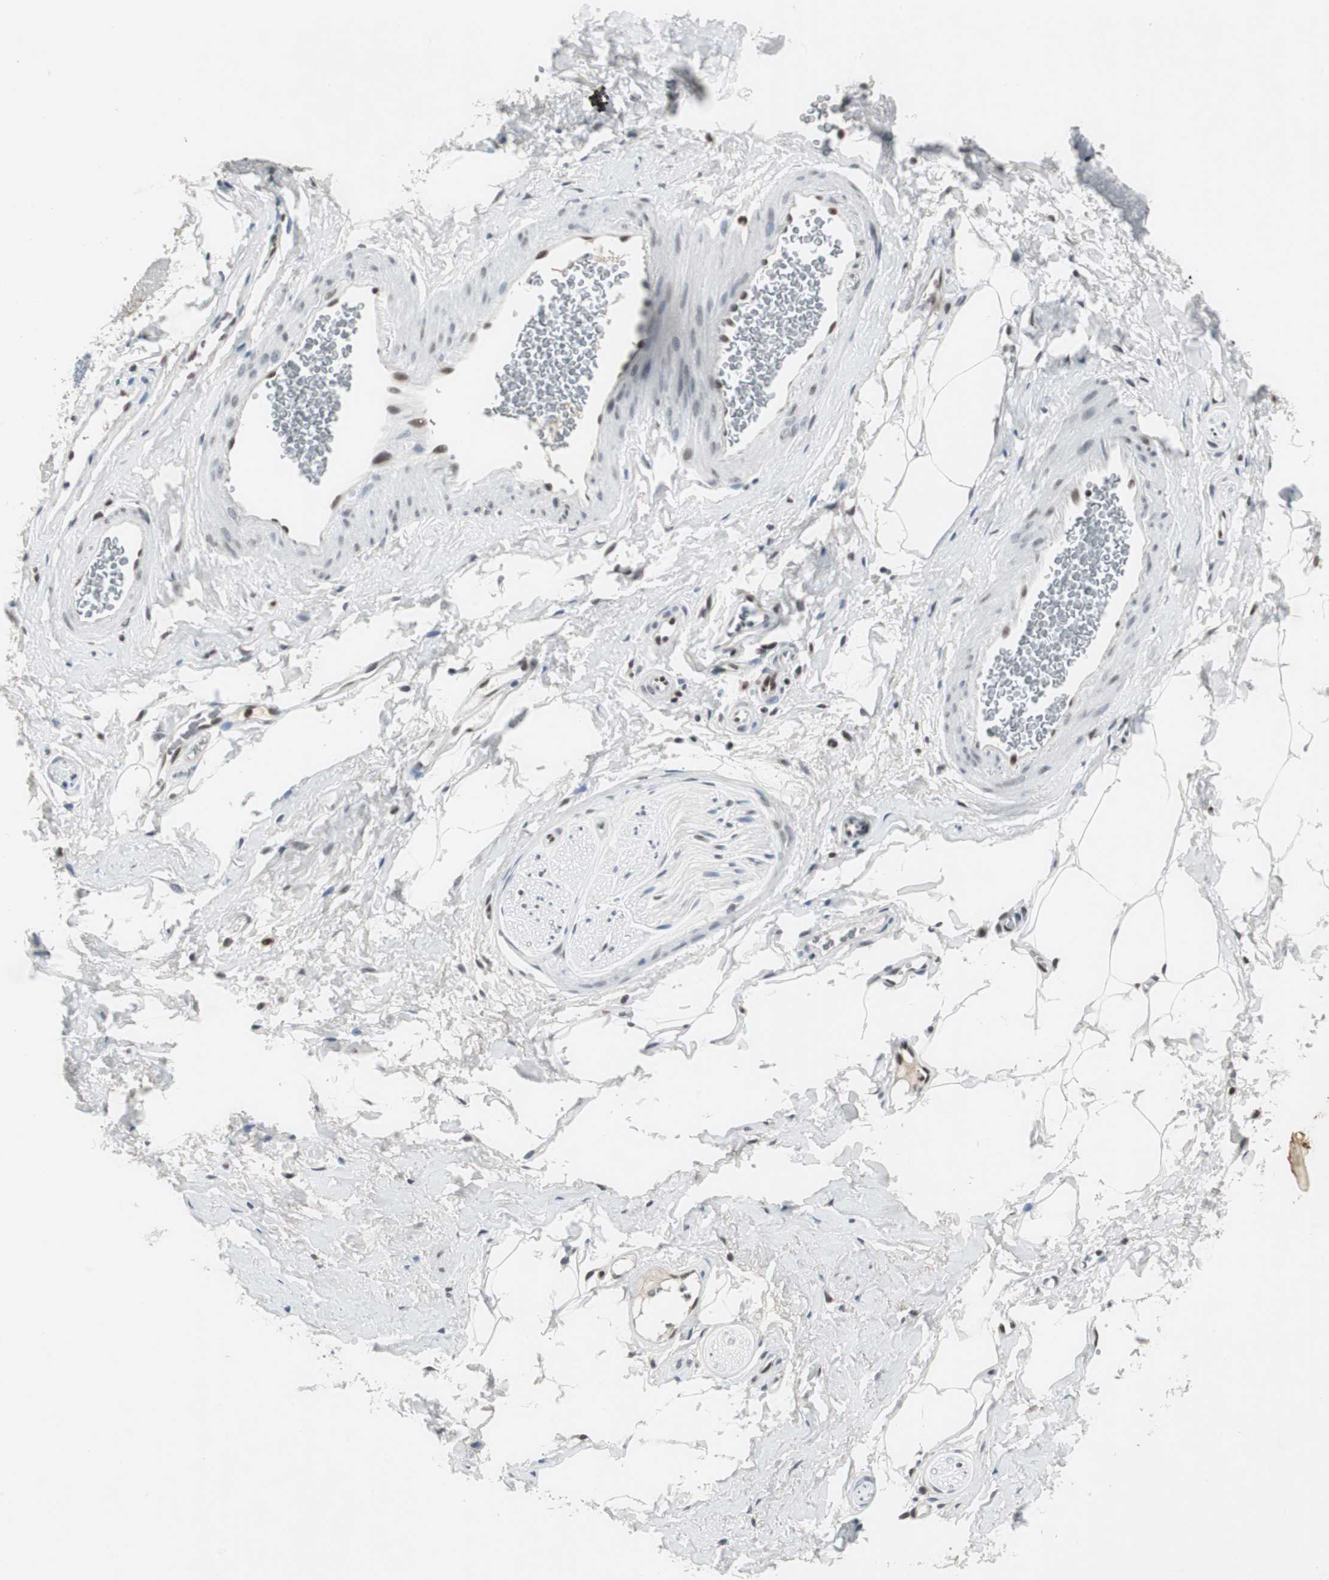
{"staining": {"intensity": "moderate", "quantity": ">75%", "location": "nuclear"}, "tissue": "adipose tissue", "cell_type": "Adipocytes", "image_type": "normal", "snomed": [{"axis": "morphology", "description": "Normal tissue, NOS"}, {"axis": "topography", "description": "Soft tissue"}, {"axis": "topography", "description": "Peripheral nerve tissue"}], "caption": "Adipocytes demonstrate medium levels of moderate nuclear staining in approximately >75% of cells in benign adipose tissue. (DAB (3,3'-diaminobenzidine) = brown stain, brightfield microscopy at high magnification).", "gene": "RAD9A", "patient": {"sex": "female", "age": 71}}